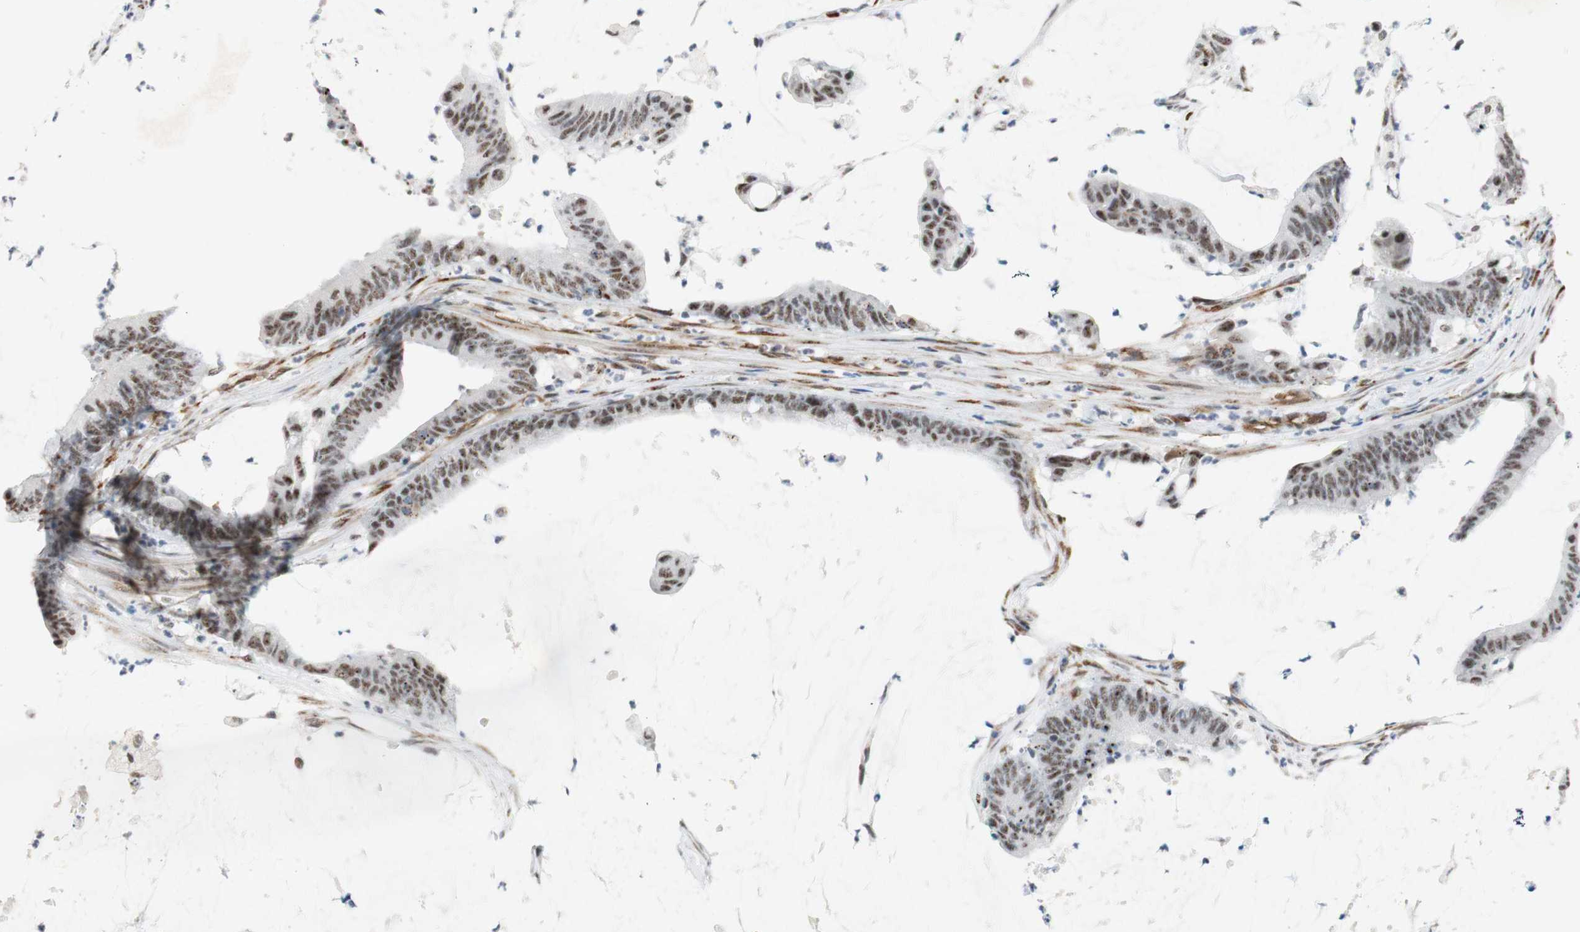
{"staining": {"intensity": "weak", "quantity": ">75%", "location": "nuclear"}, "tissue": "colorectal cancer", "cell_type": "Tumor cells", "image_type": "cancer", "snomed": [{"axis": "morphology", "description": "Adenocarcinoma, NOS"}, {"axis": "topography", "description": "Rectum"}], "caption": "An immunohistochemistry image of tumor tissue is shown. Protein staining in brown highlights weak nuclear positivity in colorectal adenocarcinoma within tumor cells. (Brightfield microscopy of DAB IHC at high magnification).", "gene": "SAP18", "patient": {"sex": "female", "age": 66}}